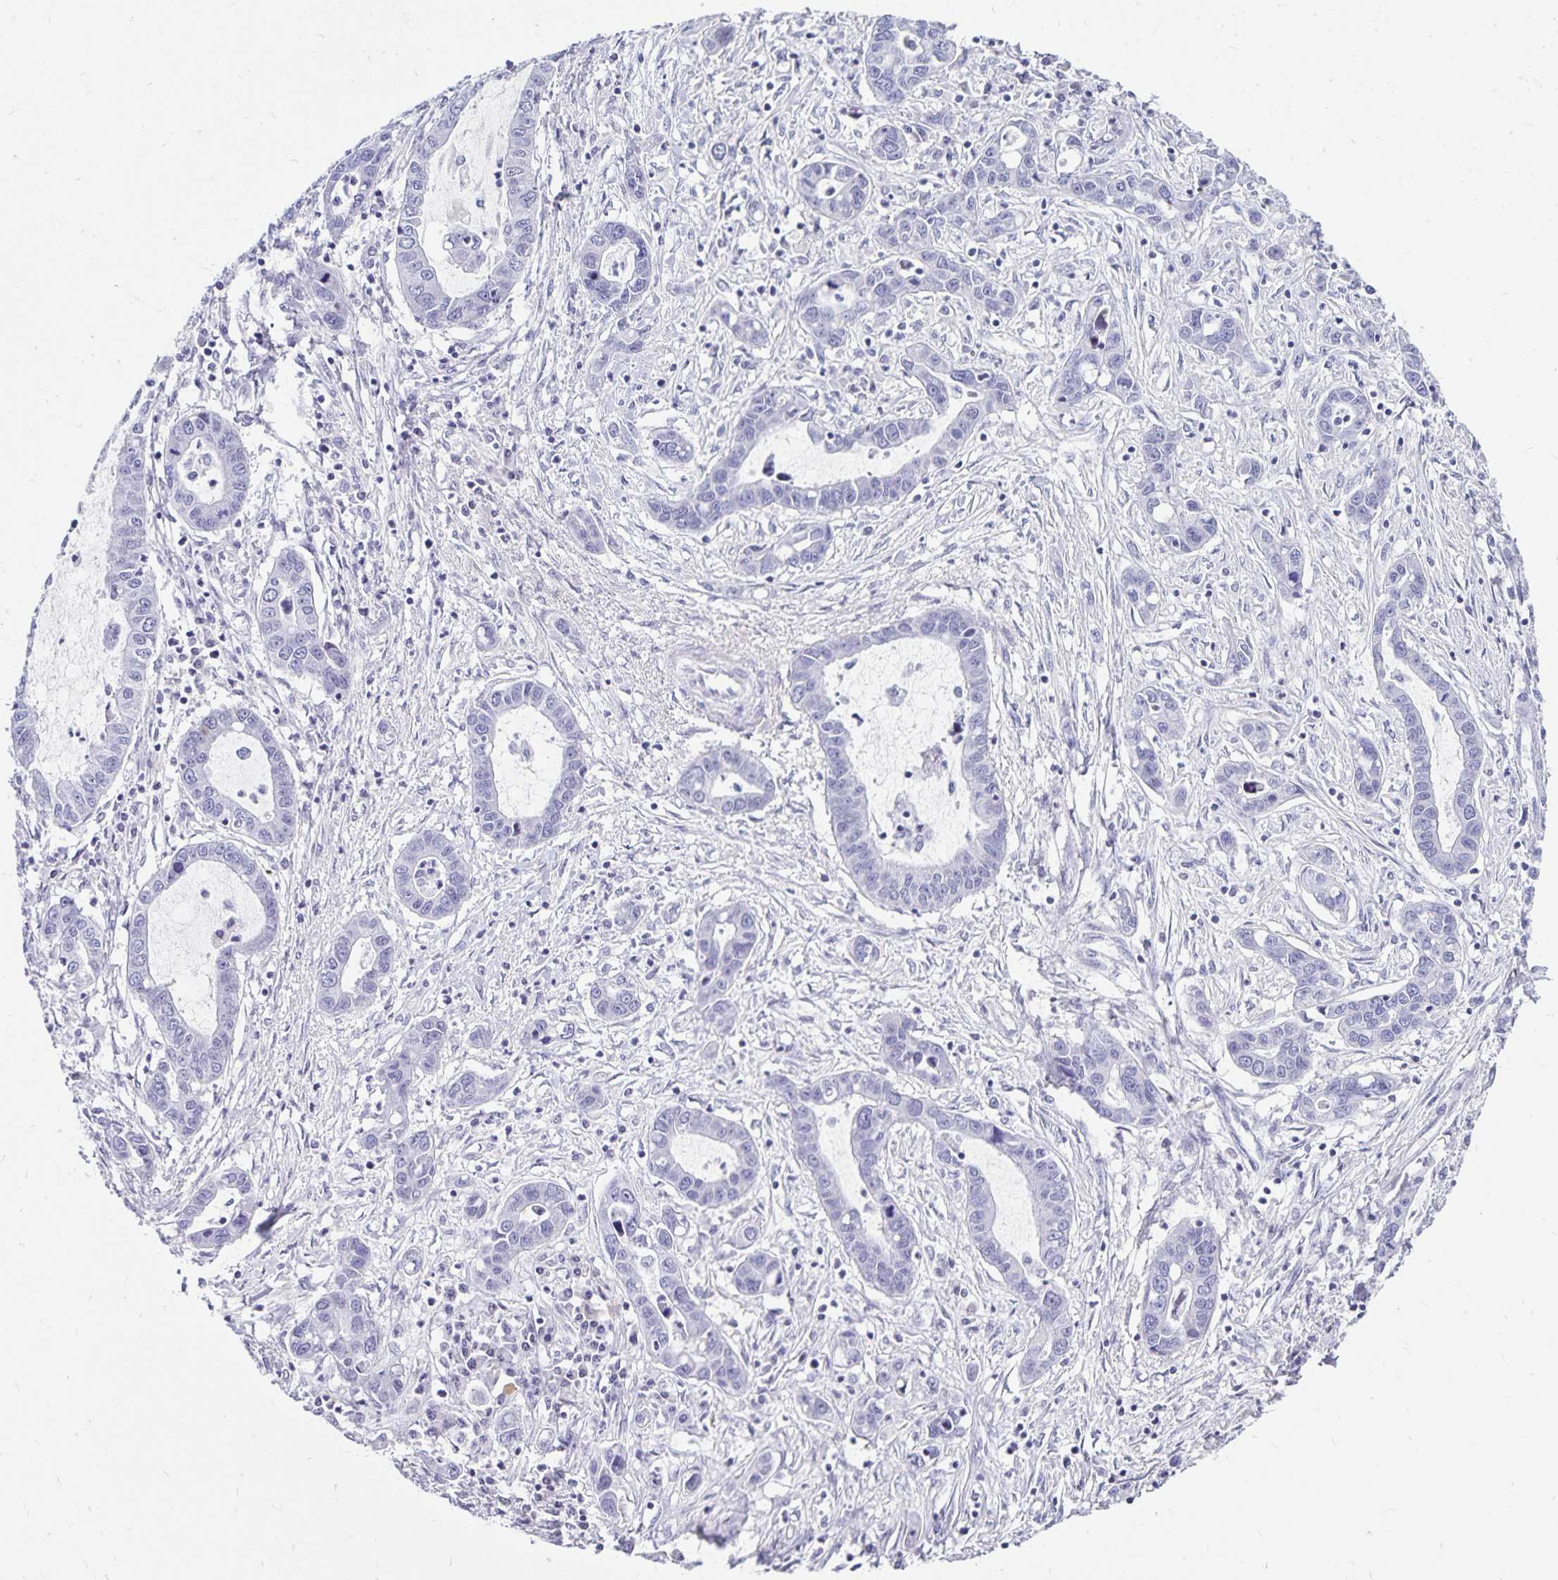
{"staining": {"intensity": "negative", "quantity": "none", "location": "none"}, "tissue": "liver cancer", "cell_type": "Tumor cells", "image_type": "cancer", "snomed": [{"axis": "morphology", "description": "Cholangiocarcinoma"}, {"axis": "topography", "description": "Liver"}], "caption": "The histopathology image exhibits no staining of tumor cells in liver cancer. (Brightfield microscopy of DAB IHC at high magnification).", "gene": "FAM166C", "patient": {"sex": "male", "age": 58}}